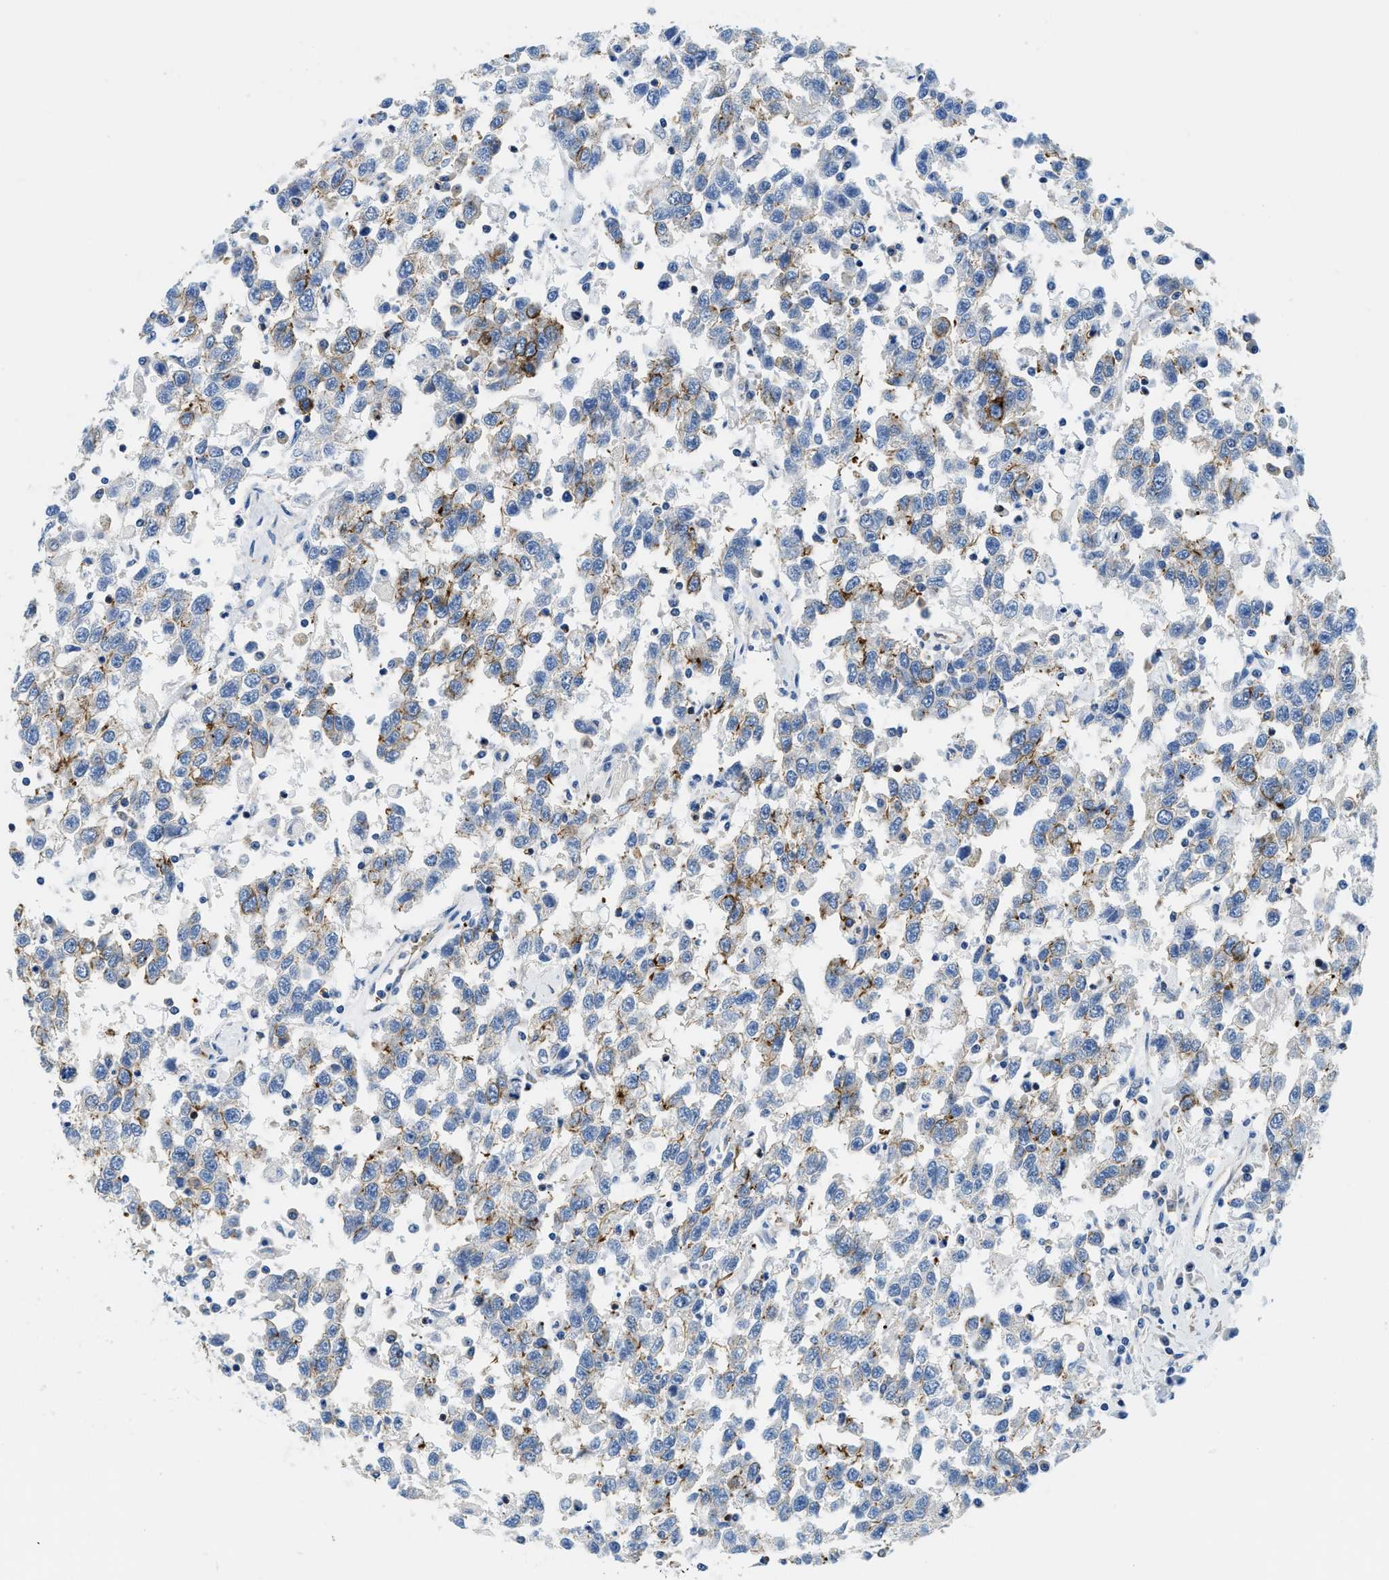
{"staining": {"intensity": "weak", "quantity": "25%-75%", "location": "cytoplasmic/membranous"}, "tissue": "testis cancer", "cell_type": "Tumor cells", "image_type": "cancer", "snomed": [{"axis": "morphology", "description": "Seminoma, NOS"}, {"axis": "topography", "description": "Testis"}], "caption": "Protein staining by immunohistochemistry exhibits weak cytoplasmic/membranous positivity in about 25%-75% of tumor cells in testis cancer.", "gene": "CUTA", "patient": {"sex": "male", "age": 41}}